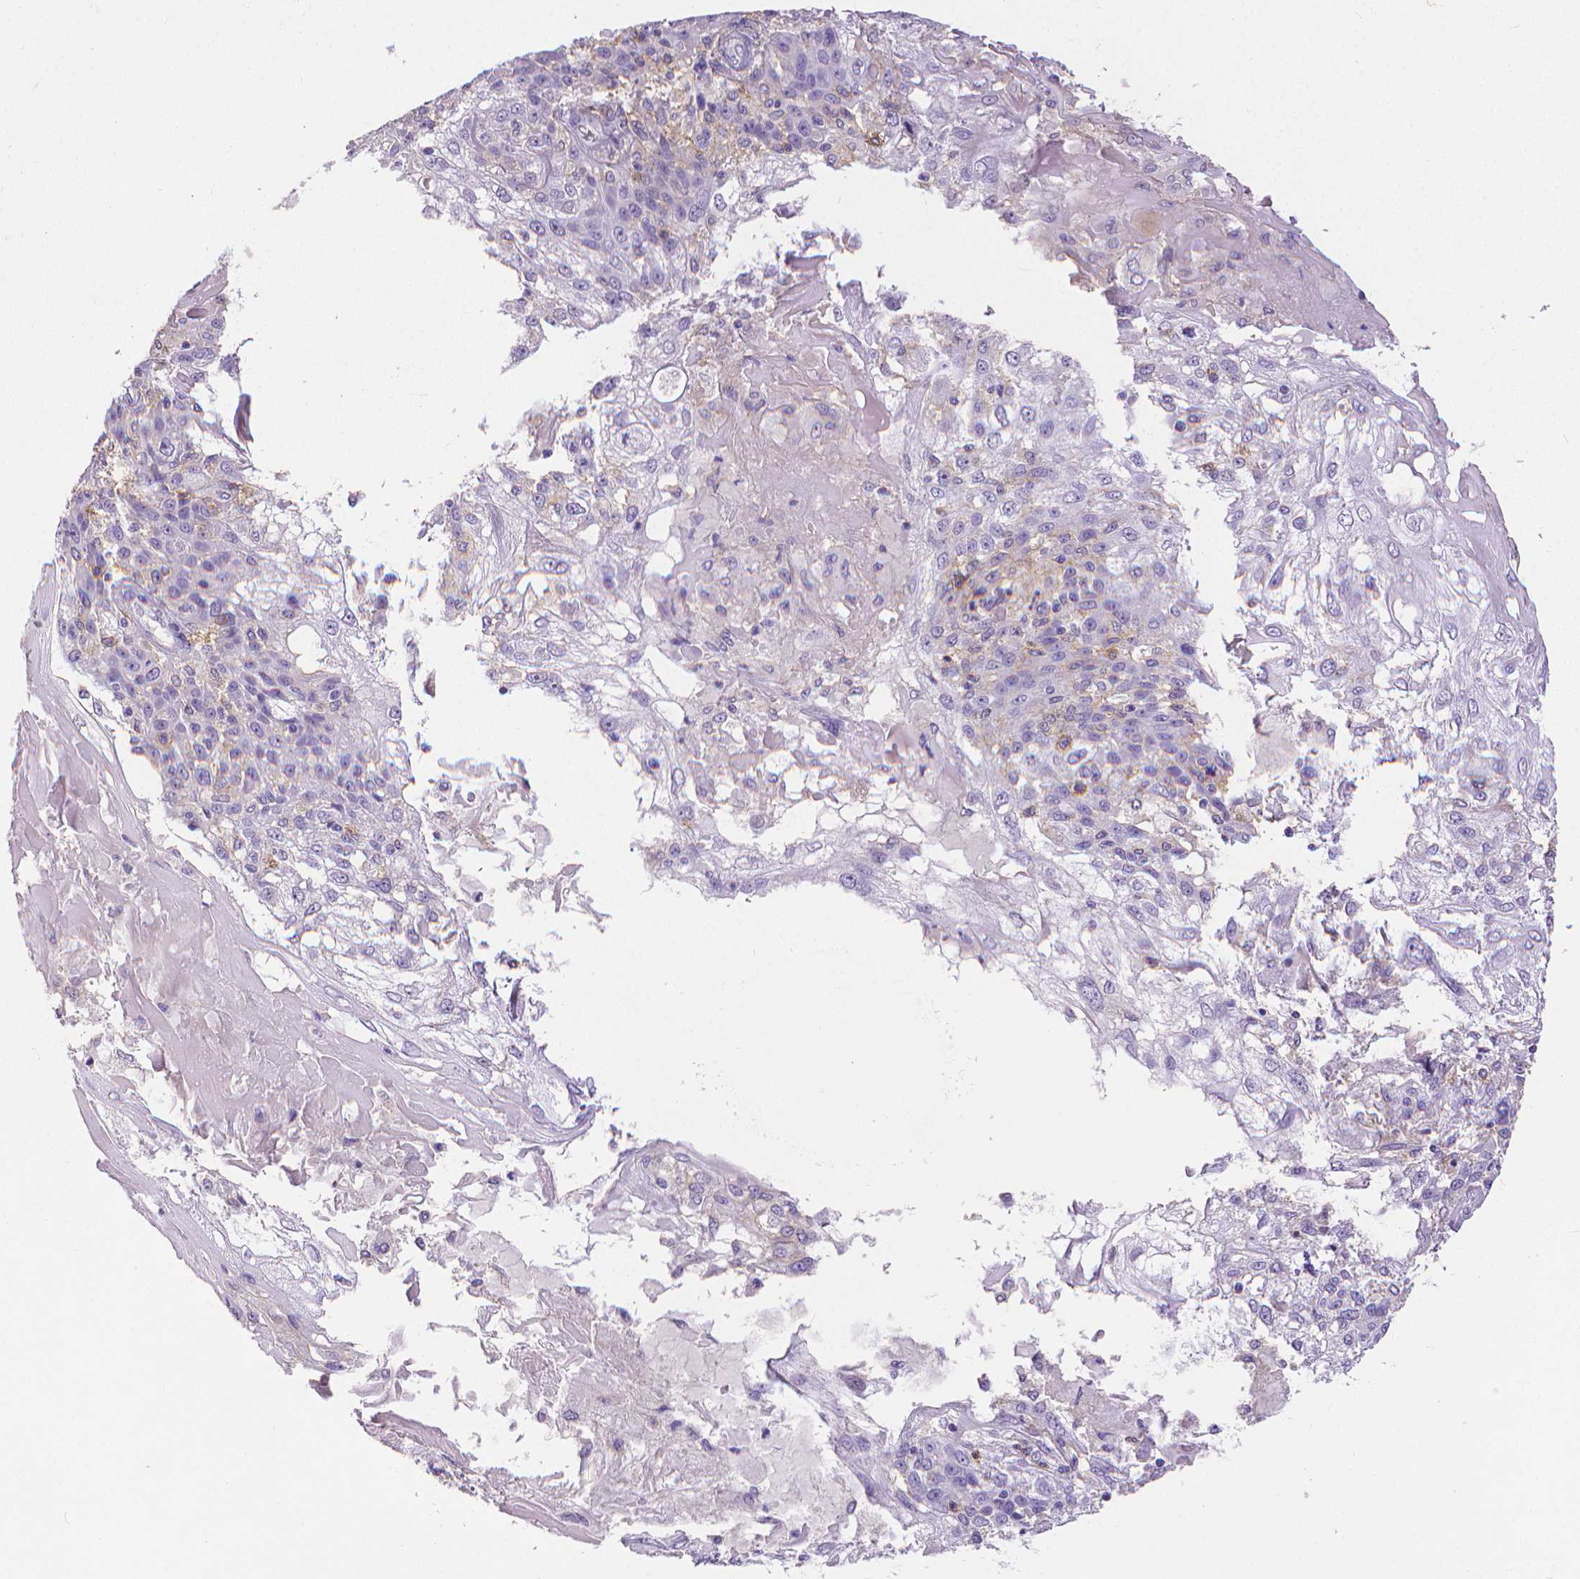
{"staining": {"intensity": "negative", "quantity": "none", "location": "none"}, "tissue": "skin cancer", "cell_type": "Tumor cells", "image_type": "cancer", "snomed": [{"axis": "morphology", "description": "Normal tissue, NOS"}, {"axis": "morphology", "description": "Squamous cell carcinoma, NOS"}, {"axis": "topography", "description": "Skin"}], "caption": "Tumor cells are negative for brown protein staining in squamous cell carcinoma (skin).", "gene": "CD4", "patient": {"sex": "female", "age": 83}}